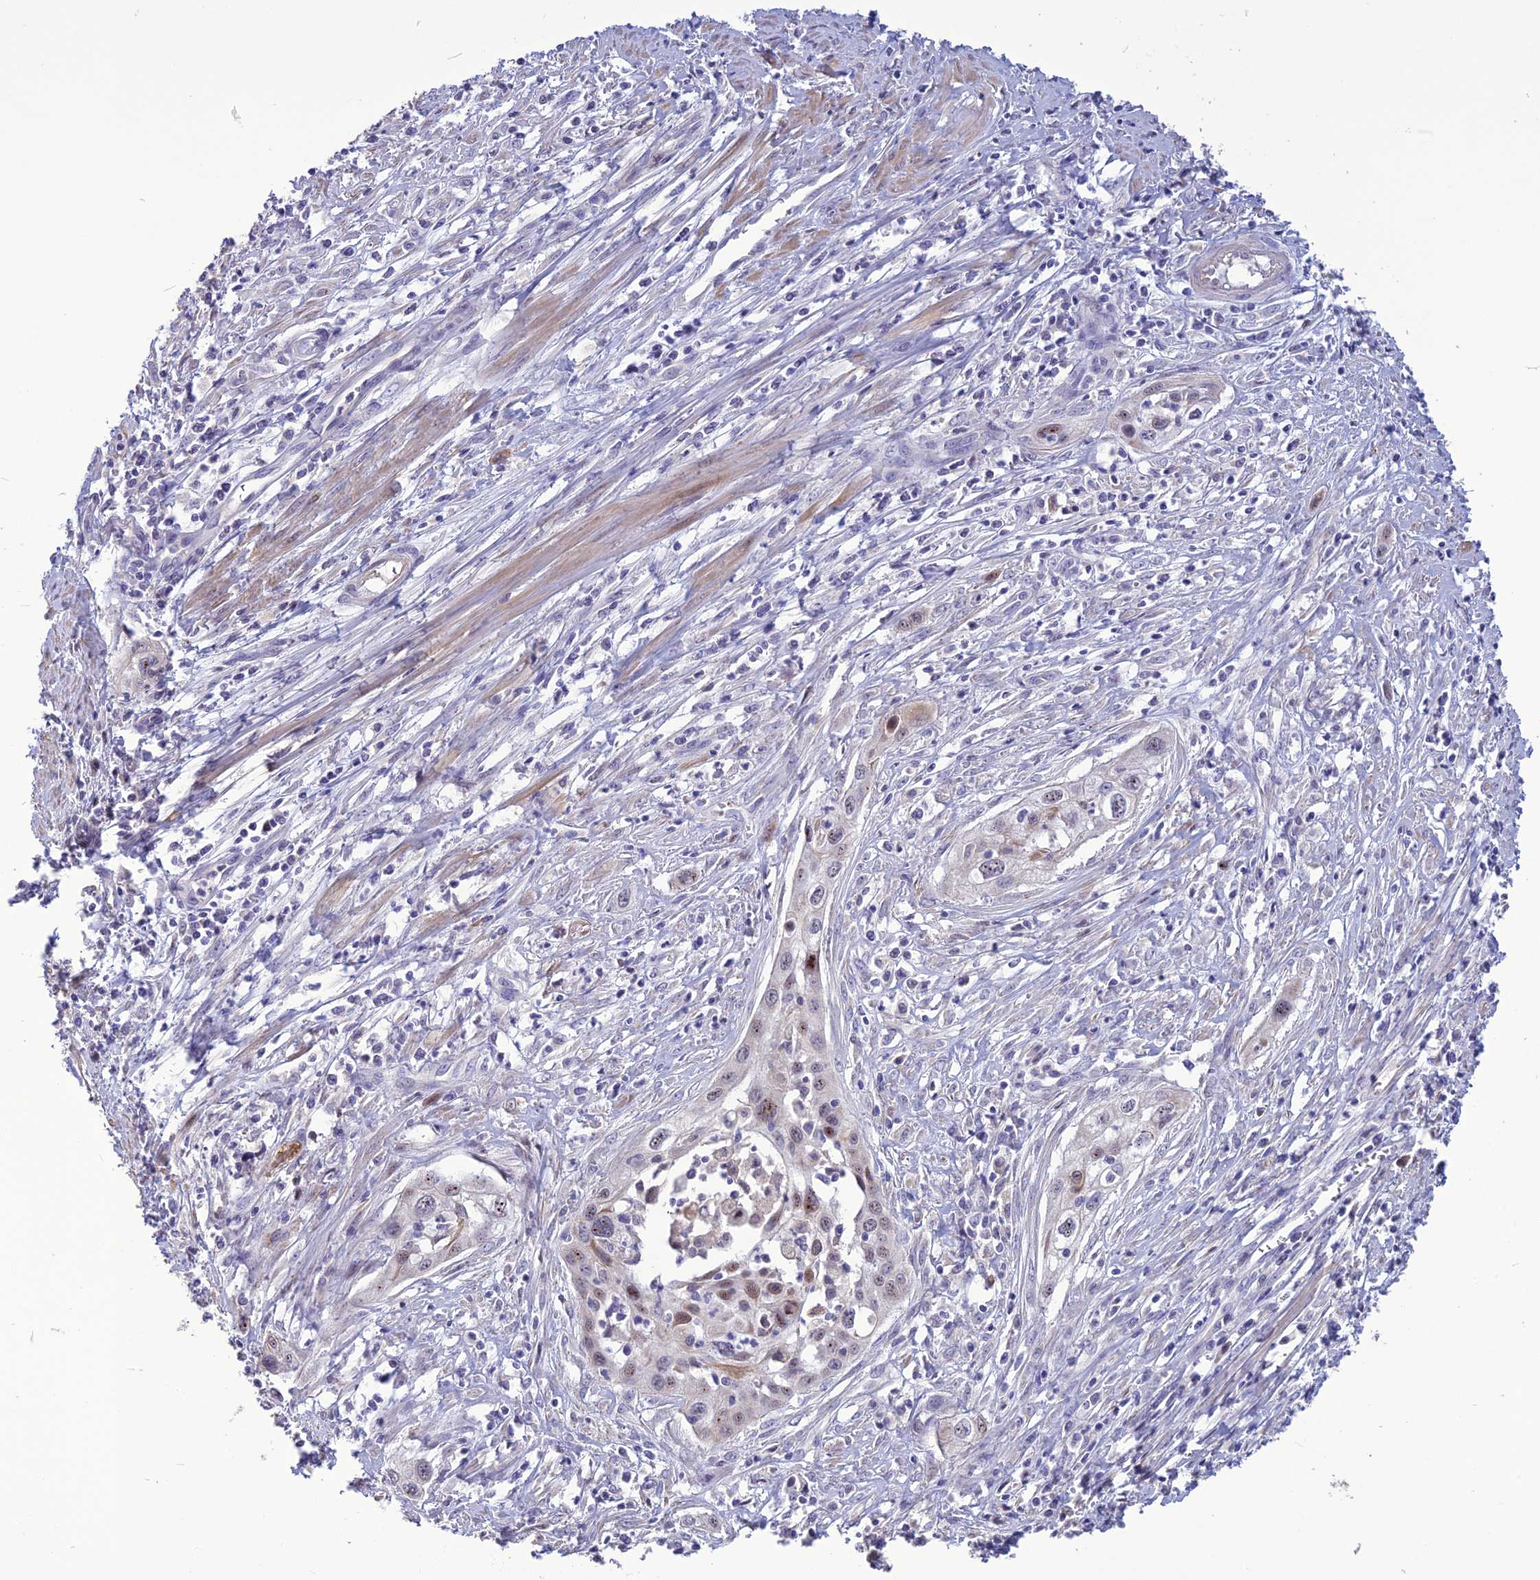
{"staining": {"intensity": "moderate", "quantity": "<25%", "location": "nuclear"}, "tissue": "cervical cancer", "cell_type": "Tumor cells", "image_type": "cancer", "snomed": [{"axis": "morphology", "description": "Squamous cell carcinoma, NOS"}, {"axis": "topography", "description": "Cervix"}], "caption": "A high-resolution micrograph shows immunohistochemistry staining of cervical squamous cell carcinoma, which exhibits moderate nuclear expression in about <25% of tumor cells.", "gene": "SPG21", "patient": {"sex": "female", "age": 34}}